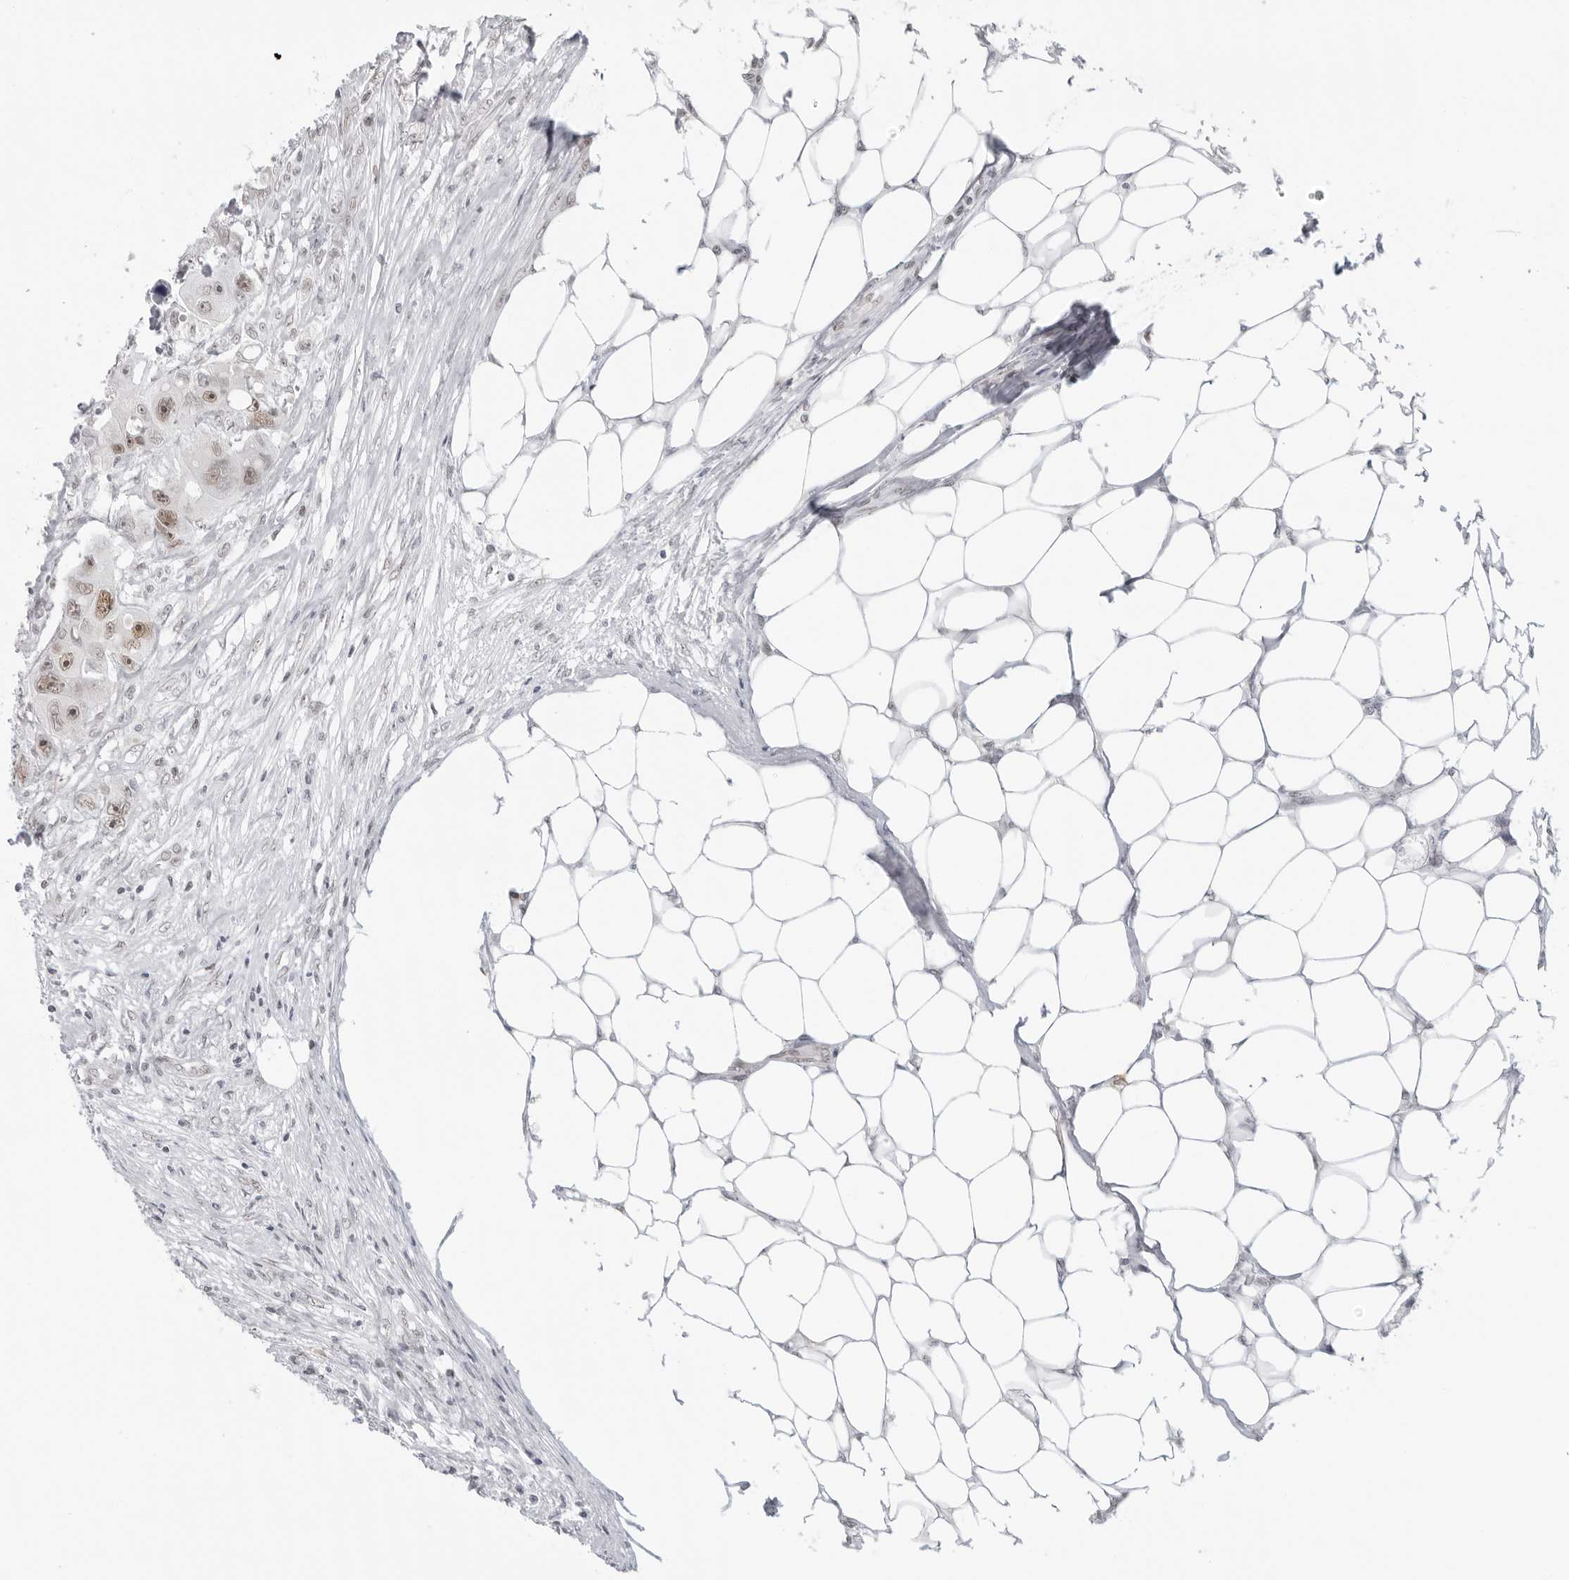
{"staining": {"intensity": "weak", "quantity": ">75%", "location": "nuclear"}, "tissue": "colorectal cancer", "cell_type": "Tumor cells", "image_type": "cancer", "snomed": [{"axis": "morphology", "description": "Adenocarcinoma, NOS"}, {"axis": "topography", "description": "Colon"}], "caption": "Colorectal cancer (adenocarcinoma) tissue reveals weak nuclear staining in approximately >75% of tumor cells, visualized by immunohistochemistry.", "gene": "FOXK2", "patient": {"sex": "female", "age": 46}}